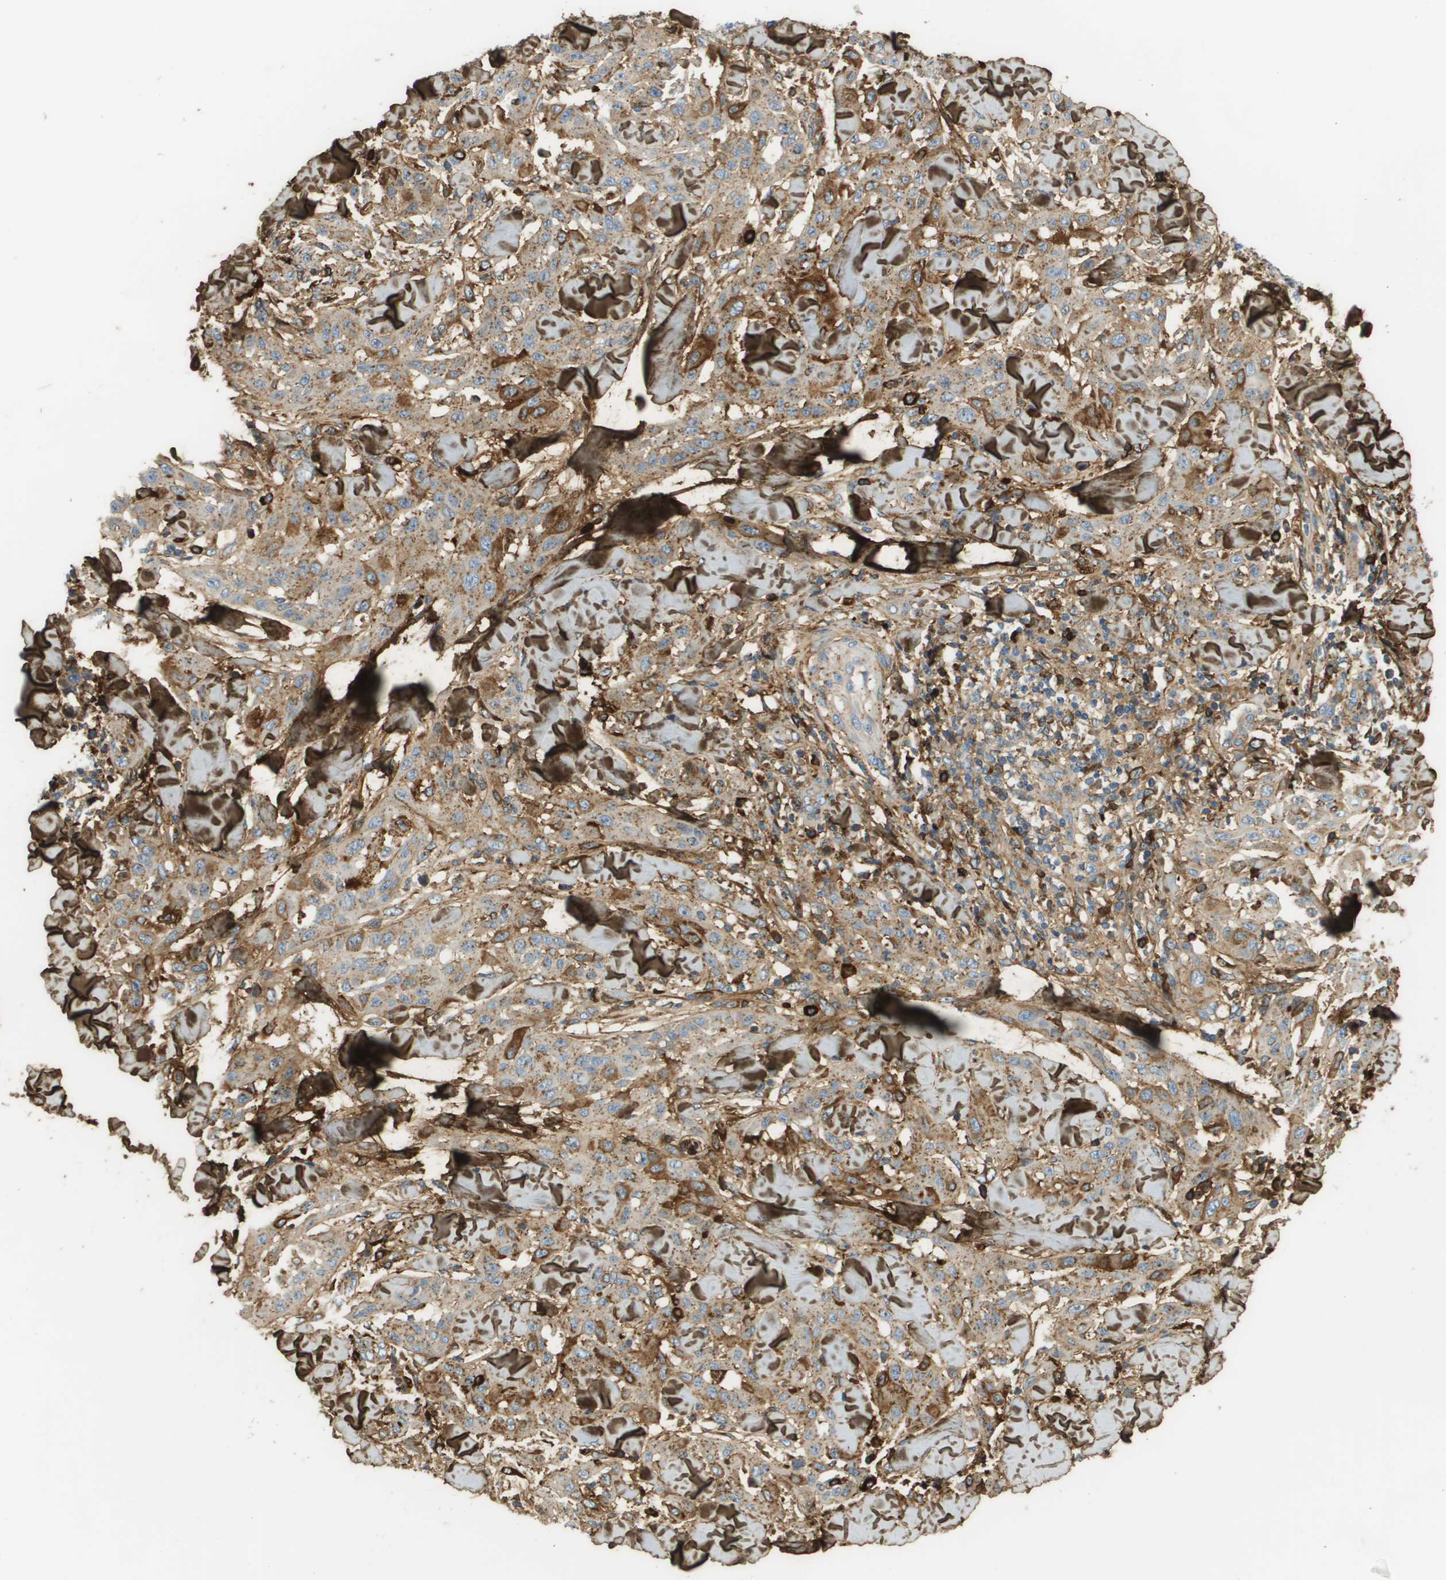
{"staining": {"intensity": "weak", "quantity": ">75%", "location": "cytoplasmic/membranous"}, "tissue": "skin cancer", "cell_type": "Tumor cells", "image_type": "cancer", "snomed": [{"axis": "morphology", "description": "Squamous cell carcinoma, NOS"}, {"axis": "topography", "description": "Skin"}], "caption": "A brown stain labels weak cytoplasmic/membranous expression of a protein in skin cancer (squamous cell carcinoma) tumor cells.", "gene": "DCN", "patient": {"sex": "male", "age": 24}}